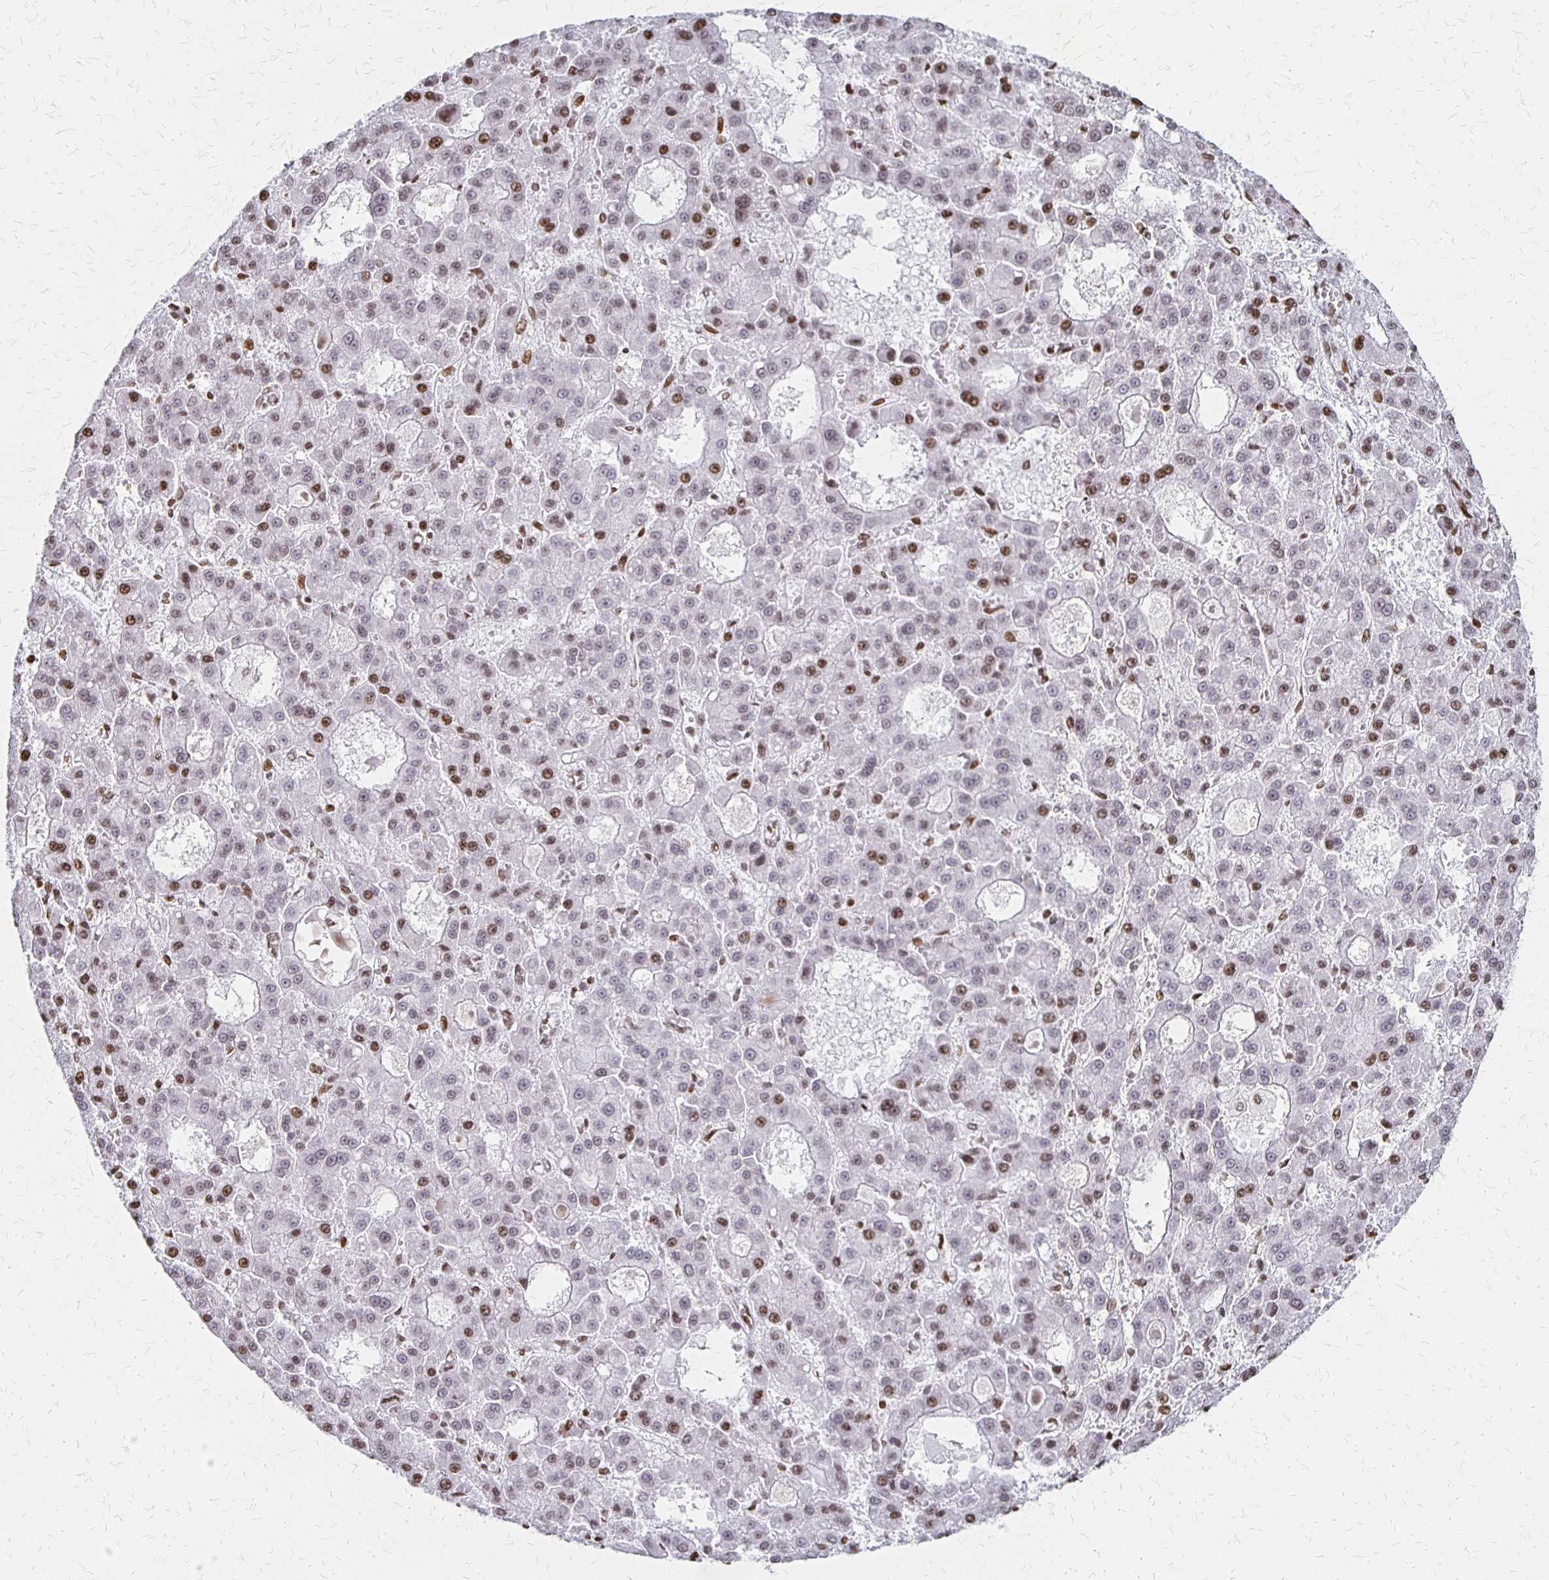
{"staining": {"intensity": "moderate", "quantity": "25%-75%", "location": "nuclear"}, "tissue": "liver cancer", "cell_type": "Tumor cells", "image_type": "cancer", "snomed": [{"axis": "morphology", "description": "Carcinoma, Hepatocellular, NOS"}, {"axis": "topography", "description": "Liver"}], "caption": "Liver cancer (hepatocellular carcinoma) tissue exhibits moderate nuclear positivity in about 25%-75% of tumor cells, visualized by immunohistochemistry. (IHC, brightfield microscopy, high magnification).", "gene": "ZNF280C", "patient": {"sex": "male", "age": 70}}